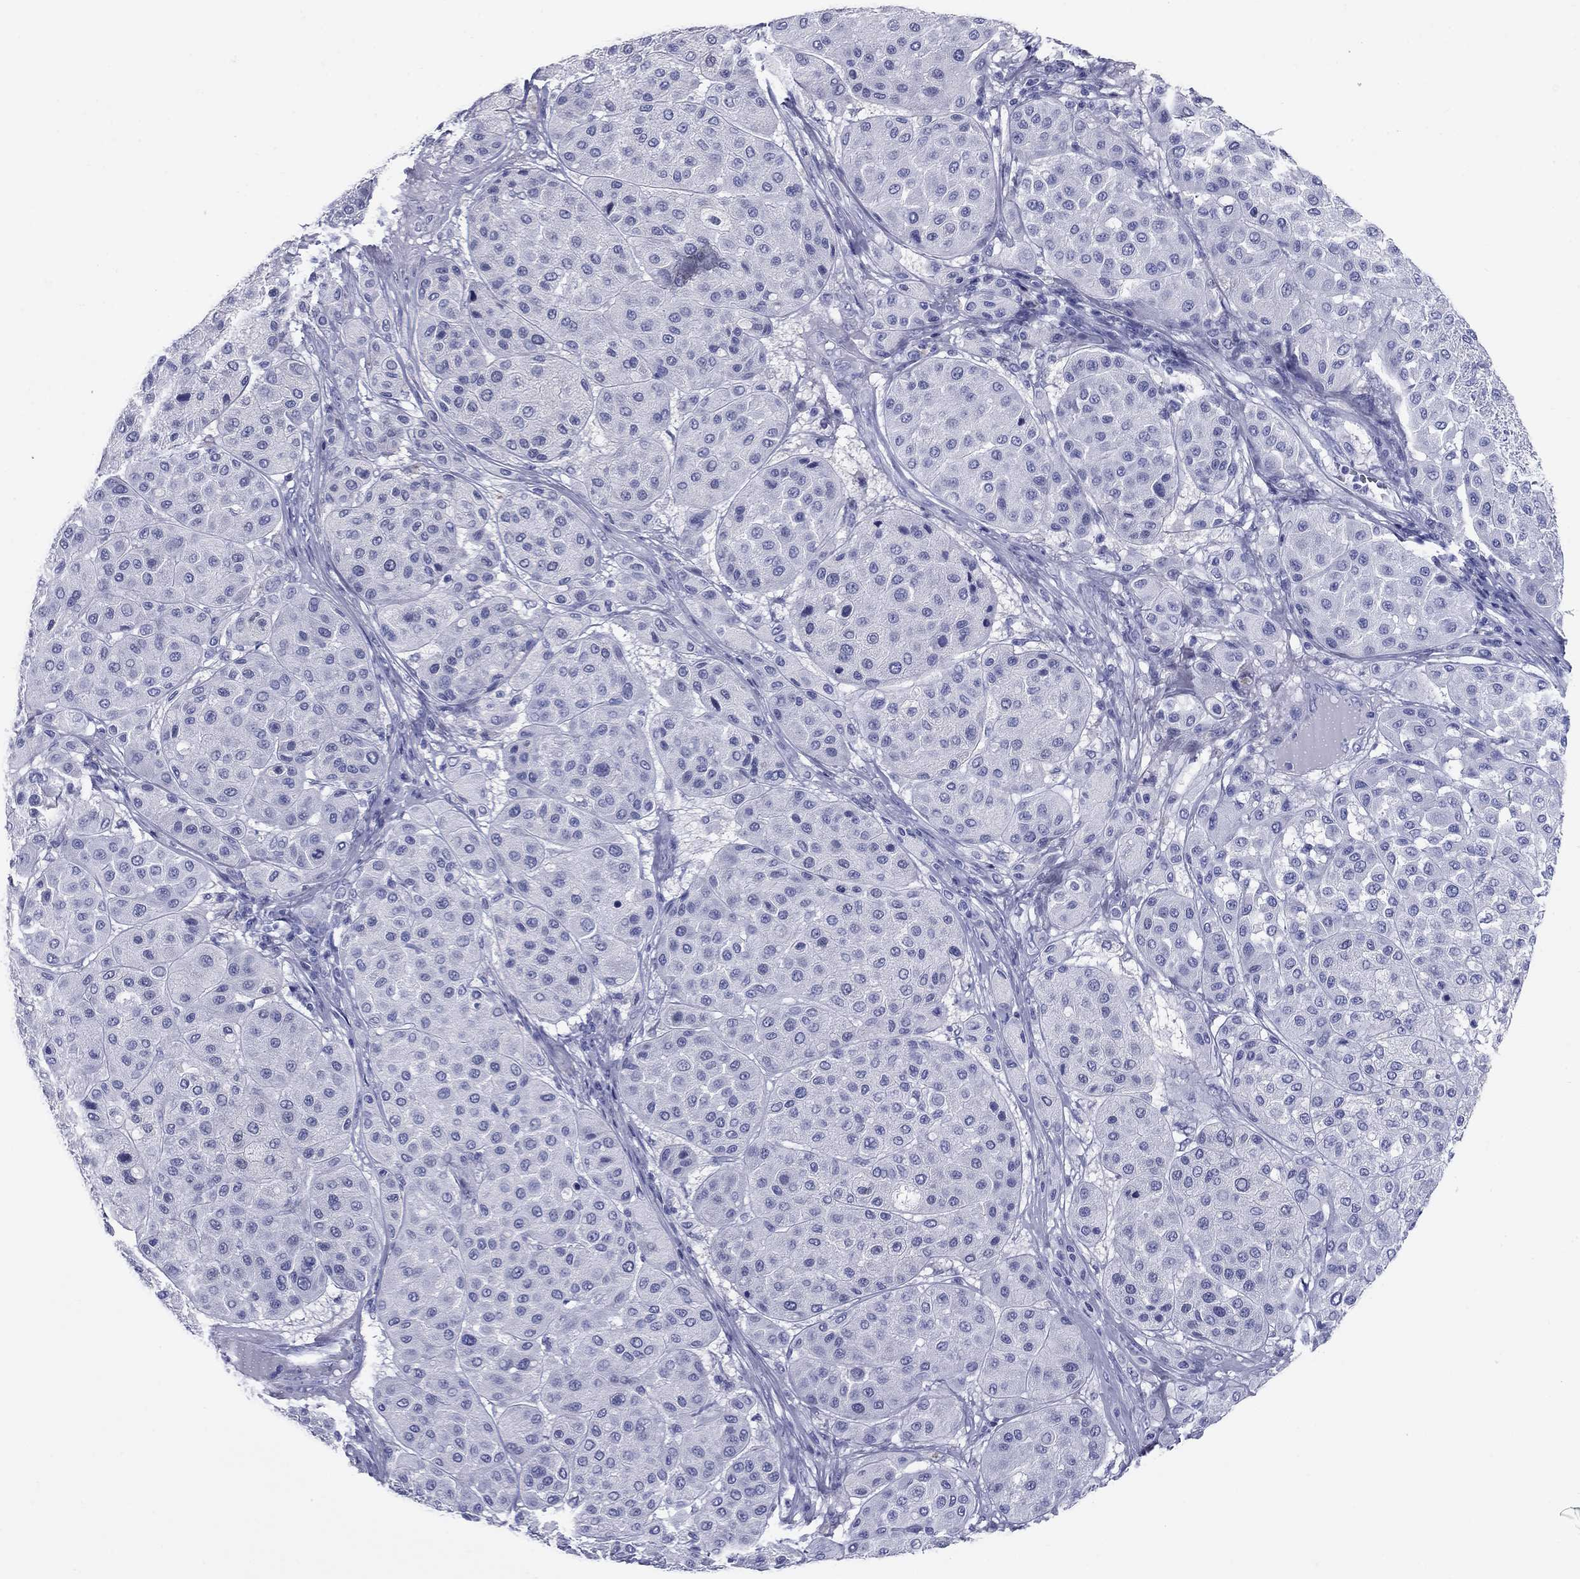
{"staining": {"intensity": "negative", "quantity": "none", "location": "none"}, "tissue": "melanoma", "cell_type": "Tumor cells", "image_type": "cancer", "snomed": [{"axis": "morphology", "description": "Malignant melanoma, Metastatic site"}, {"axis": "topography", "description": "Smooth muscle"}], "caption": "Immunohistochemical staining of melanoma reveals no significant positivity in tumor cells.", "gene": "NPPA", "patient": {"sex": "male", "age": 41}}